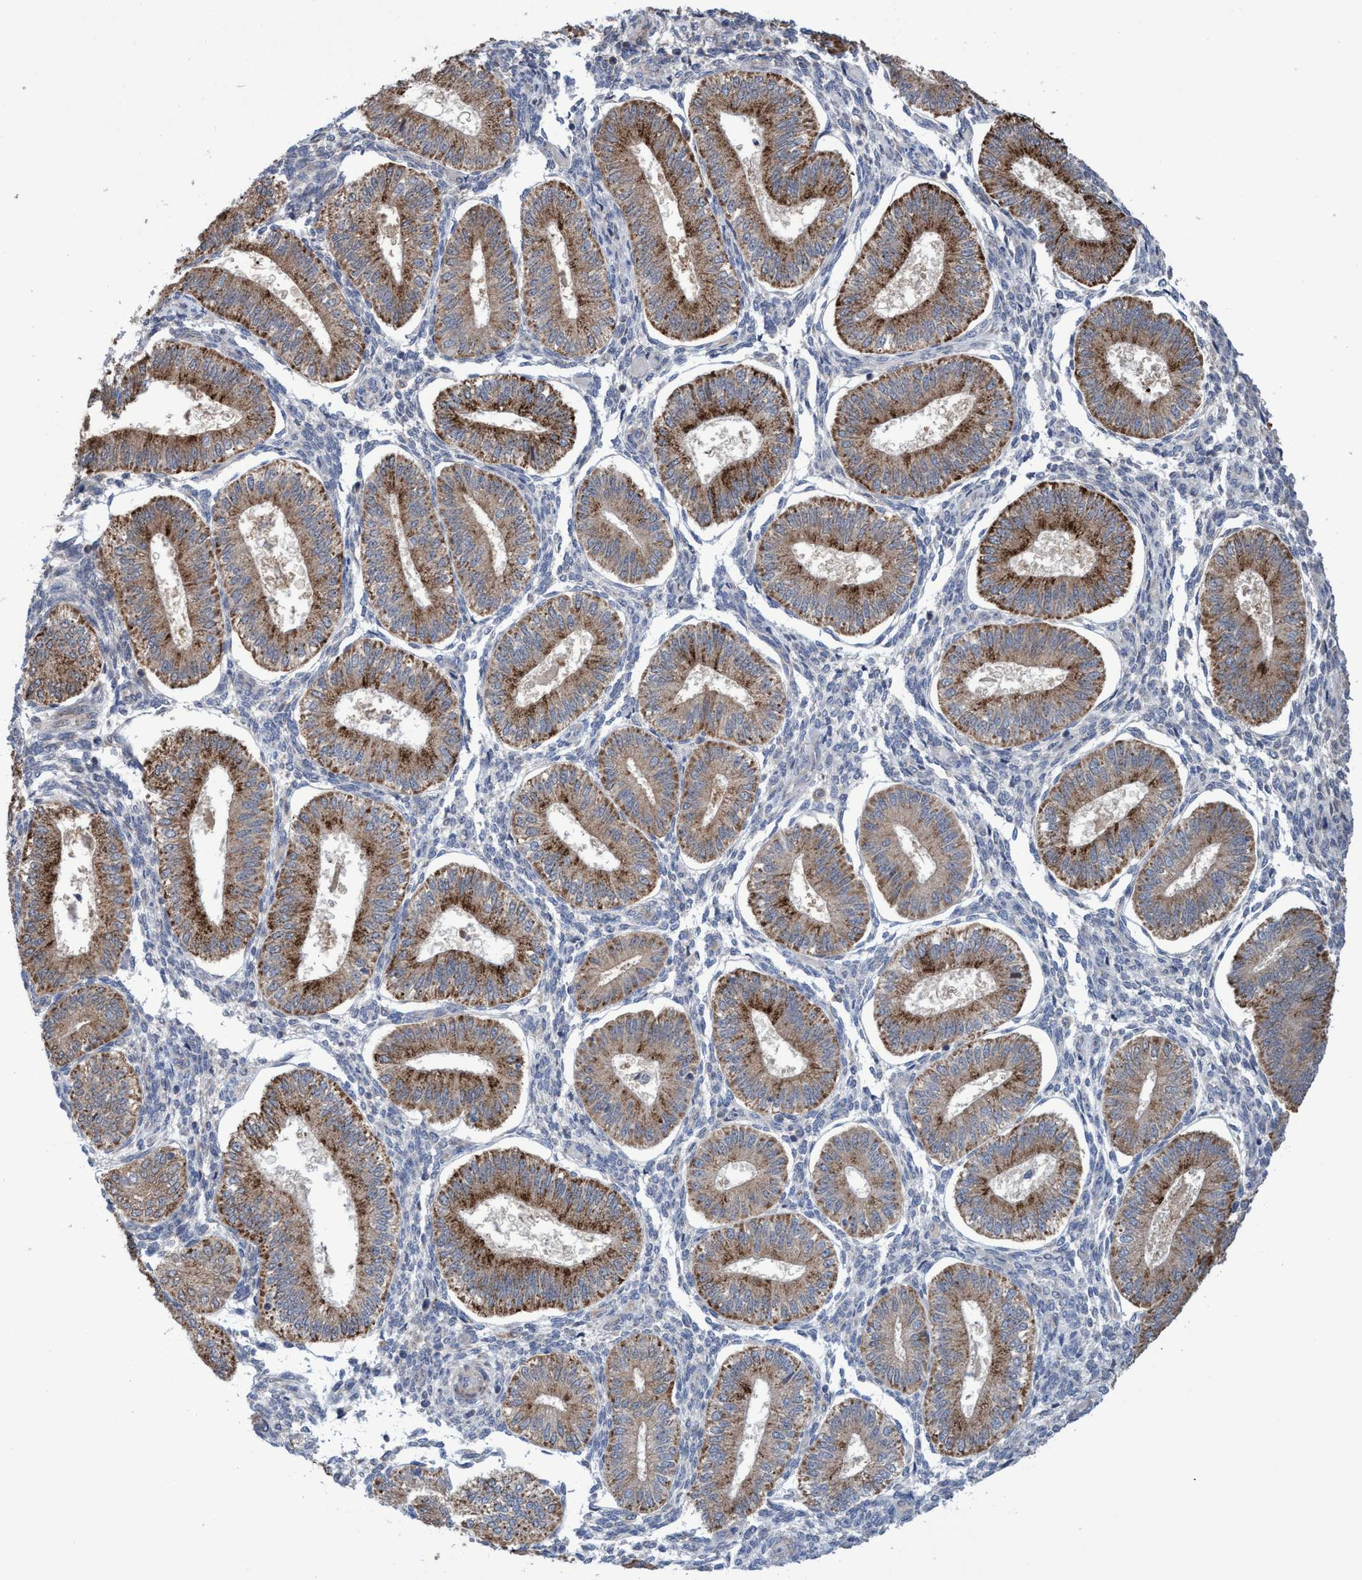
{"staining": {"intensity": "negative", "quantity": "none", "location": "none"}, "tissue": "endometrium", "cell_type": "Cells in endometrial stroma", "image_type": "normal", "snomed": [{"axis": "morphology", "description": "Normal tissue, NOS"}, {"axis": "topography", "description": "Endometrium"}], "caption": "DAB (3,3'-diaminobenzidine) immunohistochemical staining of unremarkable human endometrium reveals no significant expression in cells in endometrial stroma. Nuclei are stained in blue.", "gene": "P2RY14", "patient": {"sex": "female", "age": 39}}